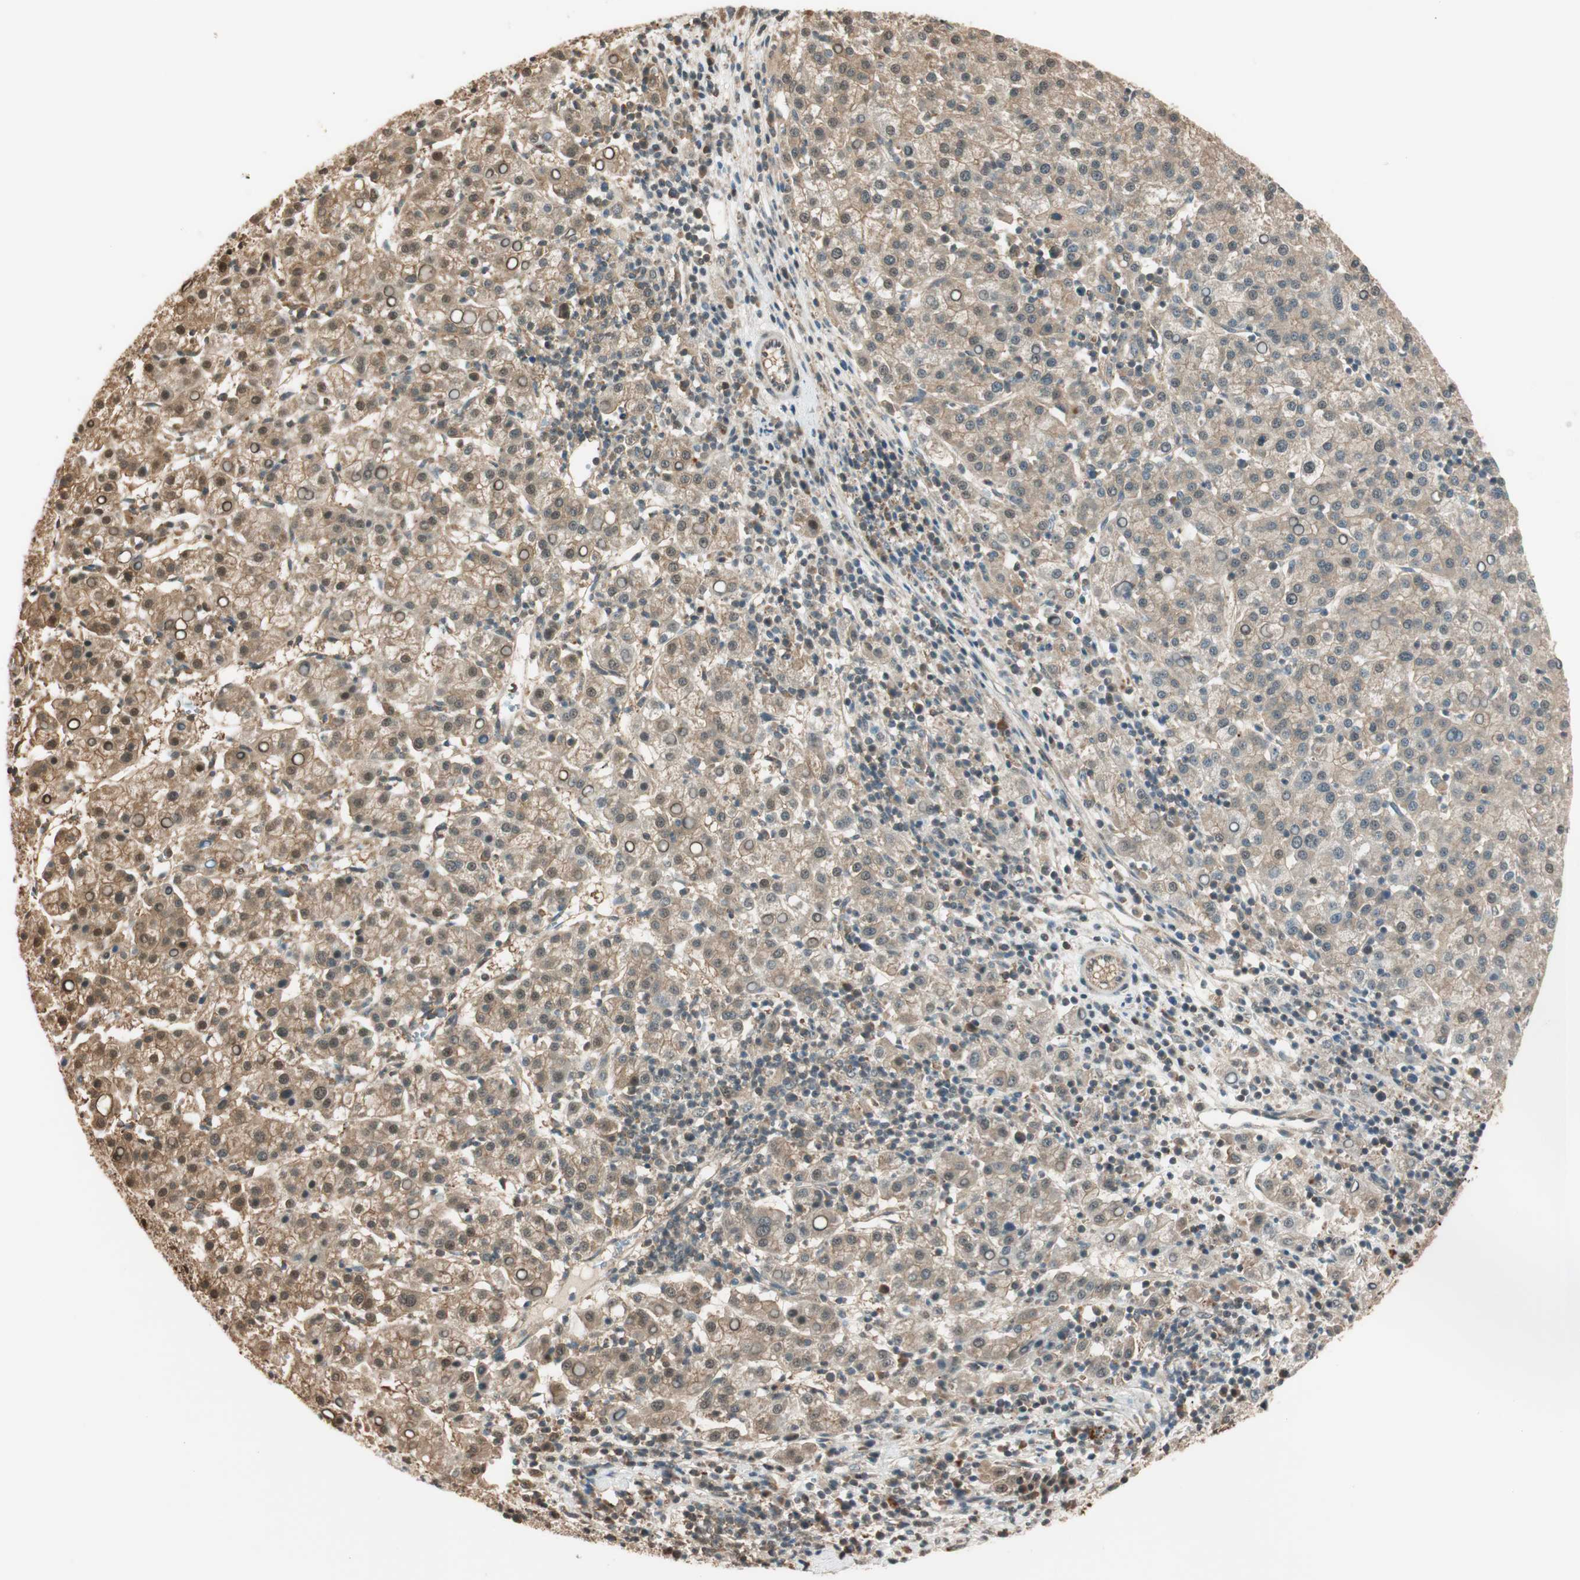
{"staining": {"intensity": "moderate", "quantity": ">75%", "location": "cytoplasmic/membranous,nuclear"}, "tissue": "liver cancer", "cell_type": "Tumor cells", "image_type": "cancer", "snomed": [{"axis": "morphology", "description": "Carcinoma, Hepatocellular, NOS"}, {"axis": "topography", "description": "Liver"}], "caption": "About >75% of tumor cells in liver hepatocellular carcinoma exhibit moderate cytoplasmic/membranous and nuclear protein staining as visualized by brown immunohistochemical staining.", "gene": "ZNF443", "patient": {"sex": "female", "age": 58}}